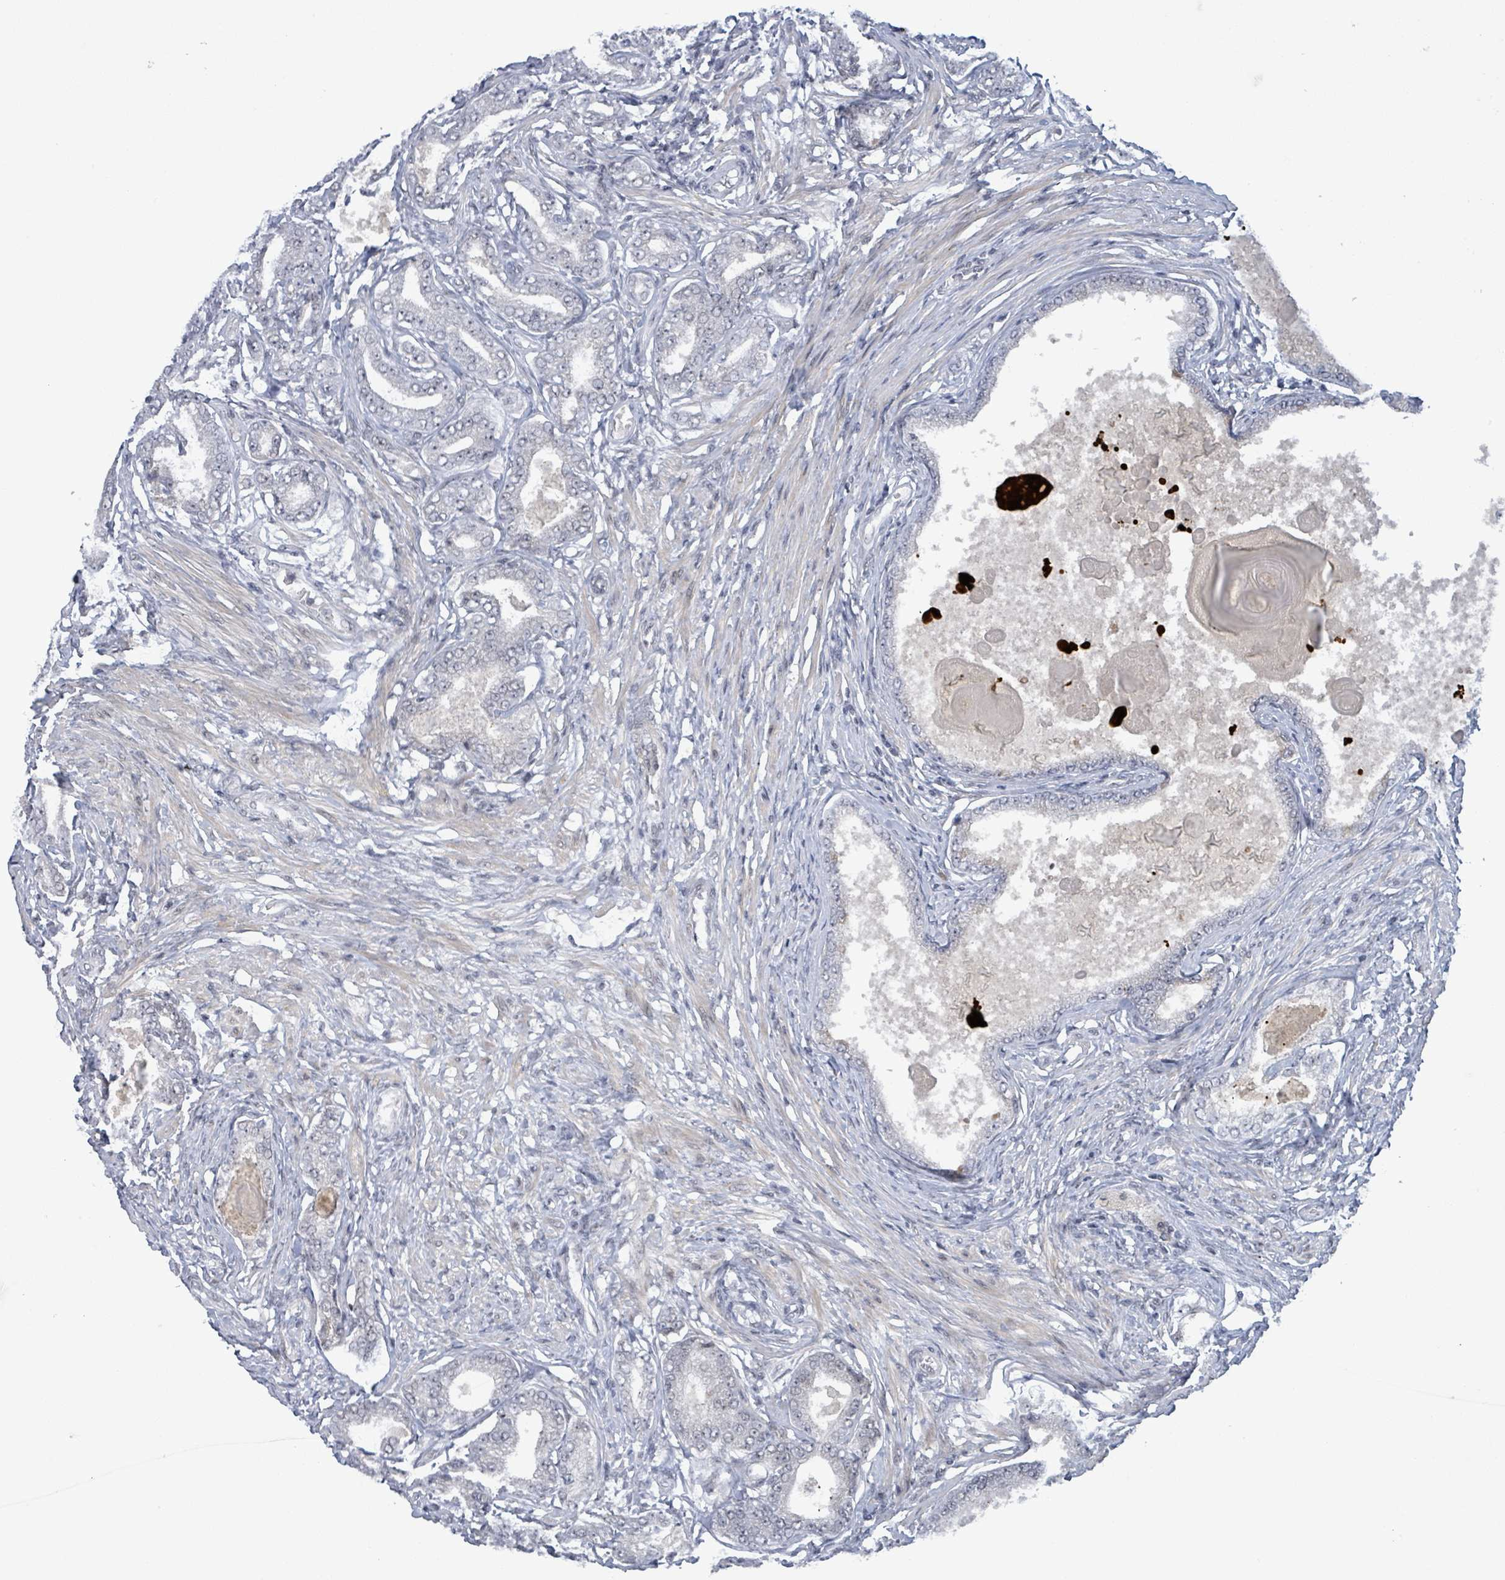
{"staining": {"intensity": "negative", "quantity": "none", "location": "none"}, "tissue": "prostate cancer", "cell_type": "Tumor cells", "image_type": "cancer", "snomed": [{"axis": "morphology", "description": "Adenocarcinoma, High grade"}, {"axis": "topography", "description": "Prostate"}], "caption": "This is an immunohistochemistry (IHC) micrograph of human prostate cancer. There is no expression in tumor cells.", "gene": "BANP", "patient": {"sex": "male", "age": 69}}